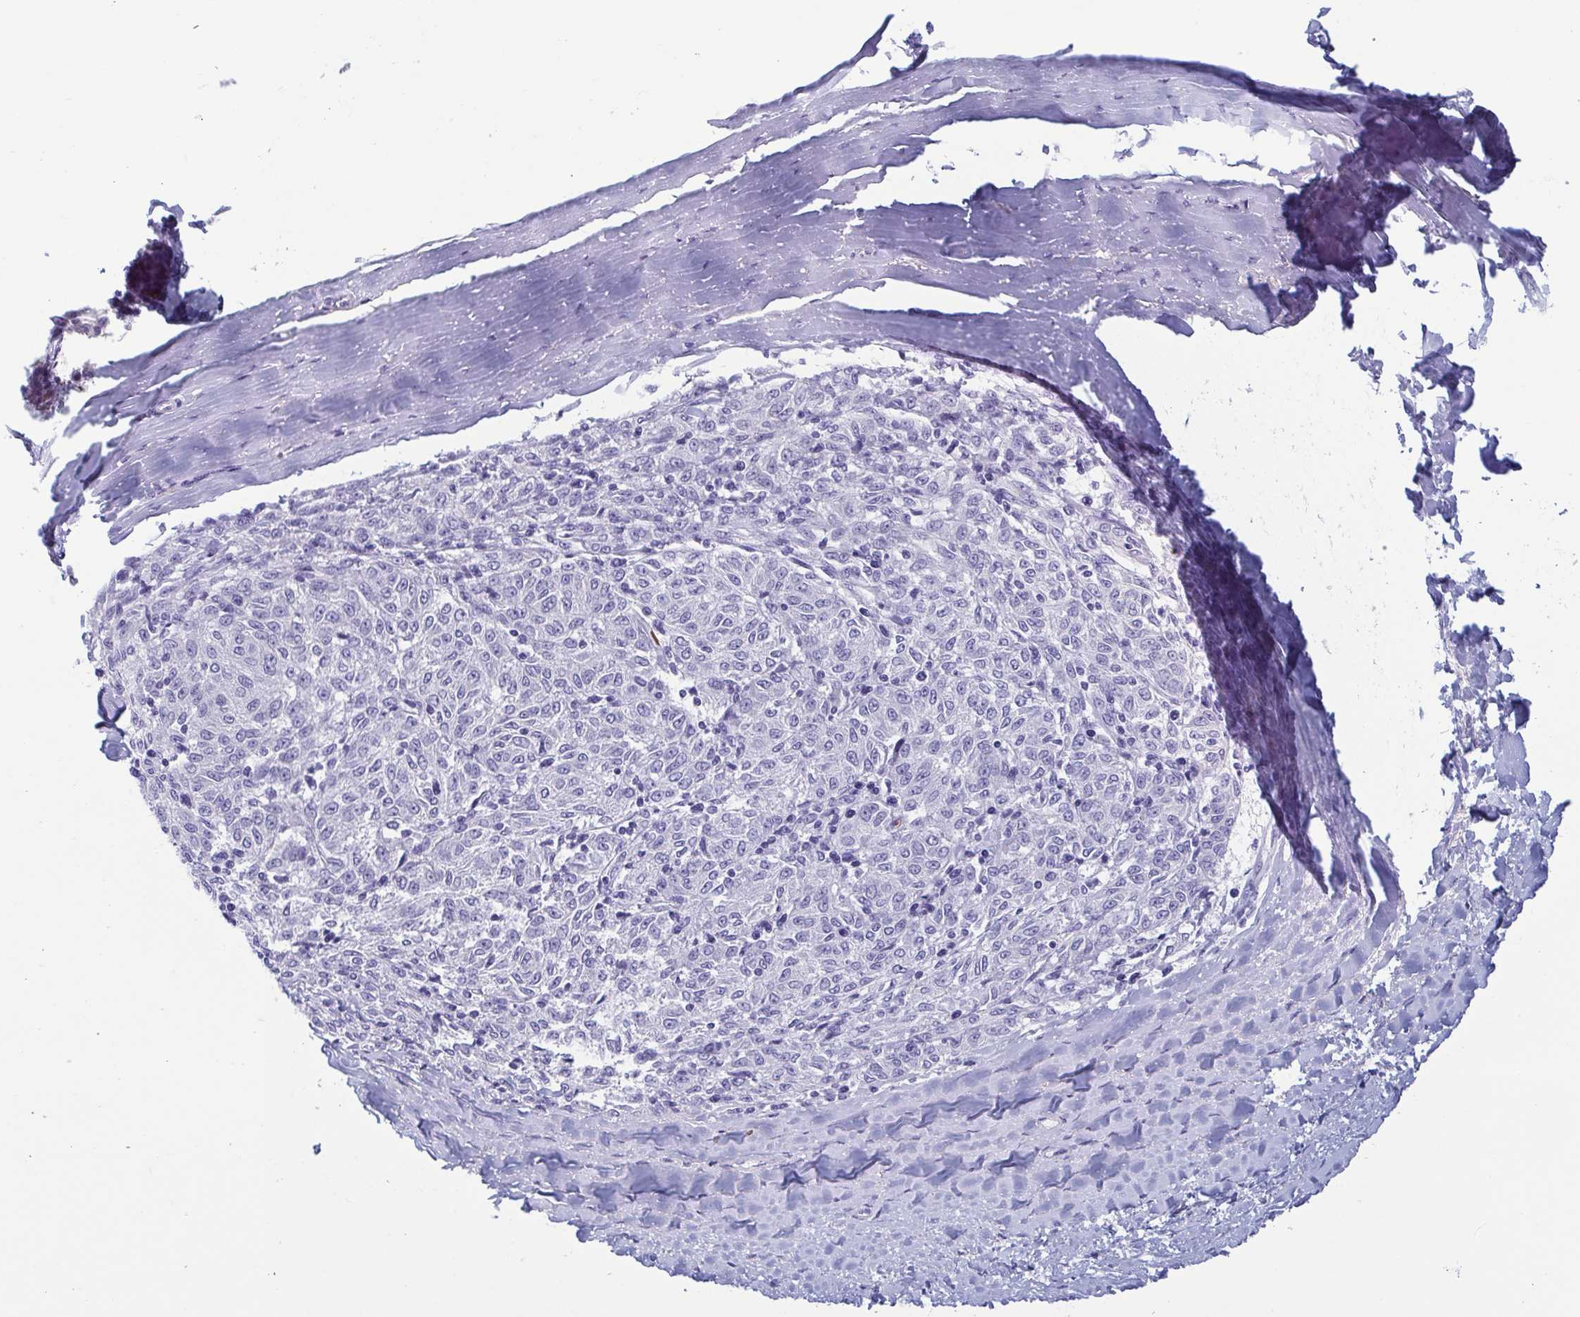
{"staining": {"intensity": "negative", "quantity": "none", "location": "none"}, "tissue": "melanoma", "cell_type": "Tumor cells", "image_type": "cancer", "snomed": [{"axis": "morphology", "description": "Malignant melanoma, NOS"}, {"axis": "topography", "description": "Skin"}], "caption": "Melanoma was stained to show a protein in brown. There is no significant staining in tumor cells. The staining is performed using DAB (3,3'-diaminobenzidine) brown chromogen with nuclei counter-stained in using hematoxylin.", "gene": "MORC4", "patient": {"sex": "female", "age": 72}}